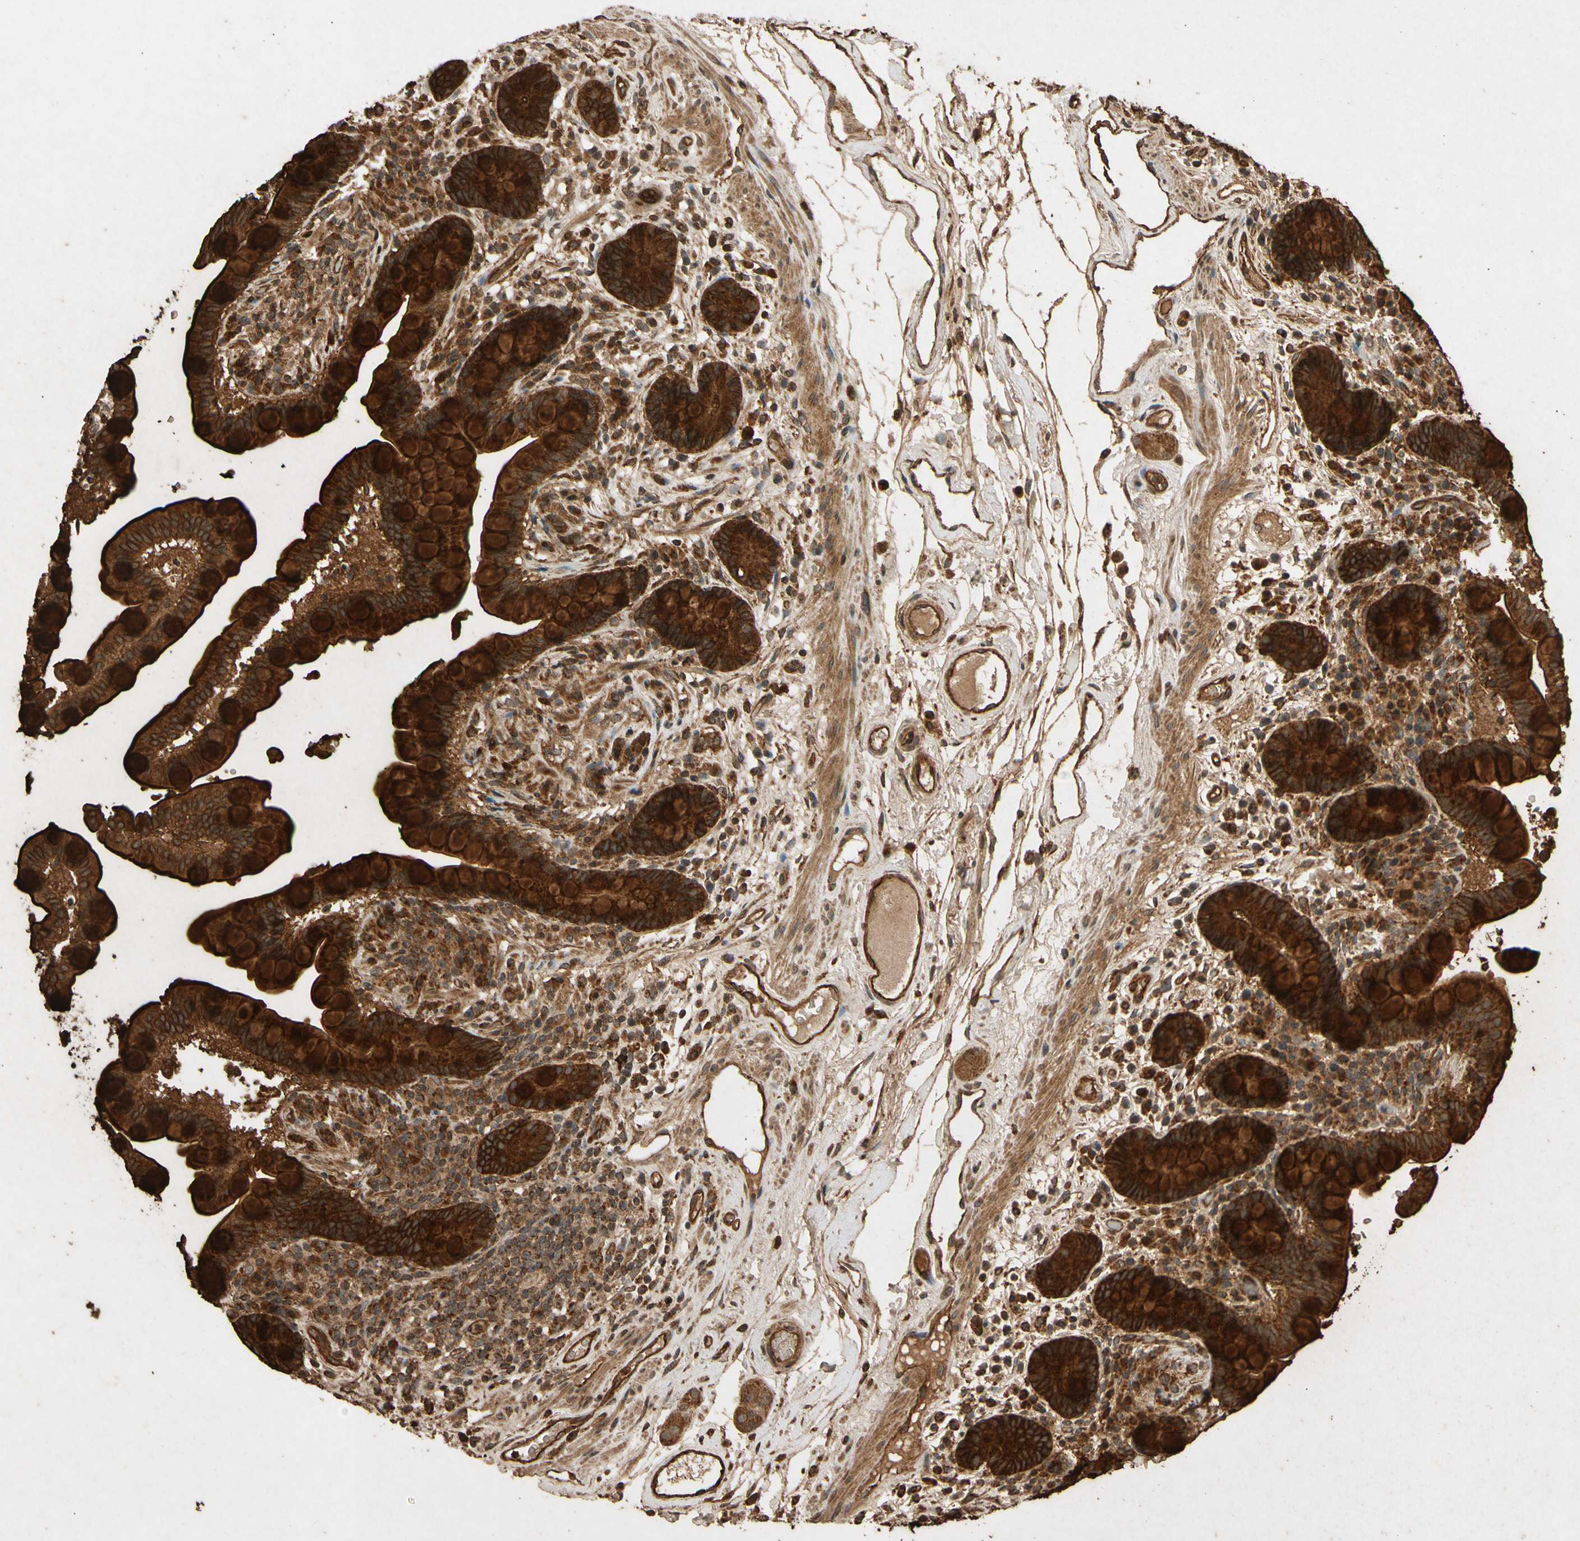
{"staining": {"intensity": "strong", "quantity": ">75%", "location": "cytoplasmic/membranous"}, "tissue": "colon", "cell_type": "Endothelial cells", "image_type": "normal", "snomed": [{"axis": "morphology", "description": "Normal tissue, NOS"}, {"axis": "topography", "description": "Colon"}], "caption": "A high amount of strong cytoplasmic/membranous staining is appreciated in about >75% of endothelial cells in benign colon. The protein is stained brown, and the nuclei are stained in blue (DAB (3,3'-diaminobenzidine) IHC with brightfield microscopy, high magnification).", "gene": "TXN2", "patient": {"sex": "male", "age": 73}}